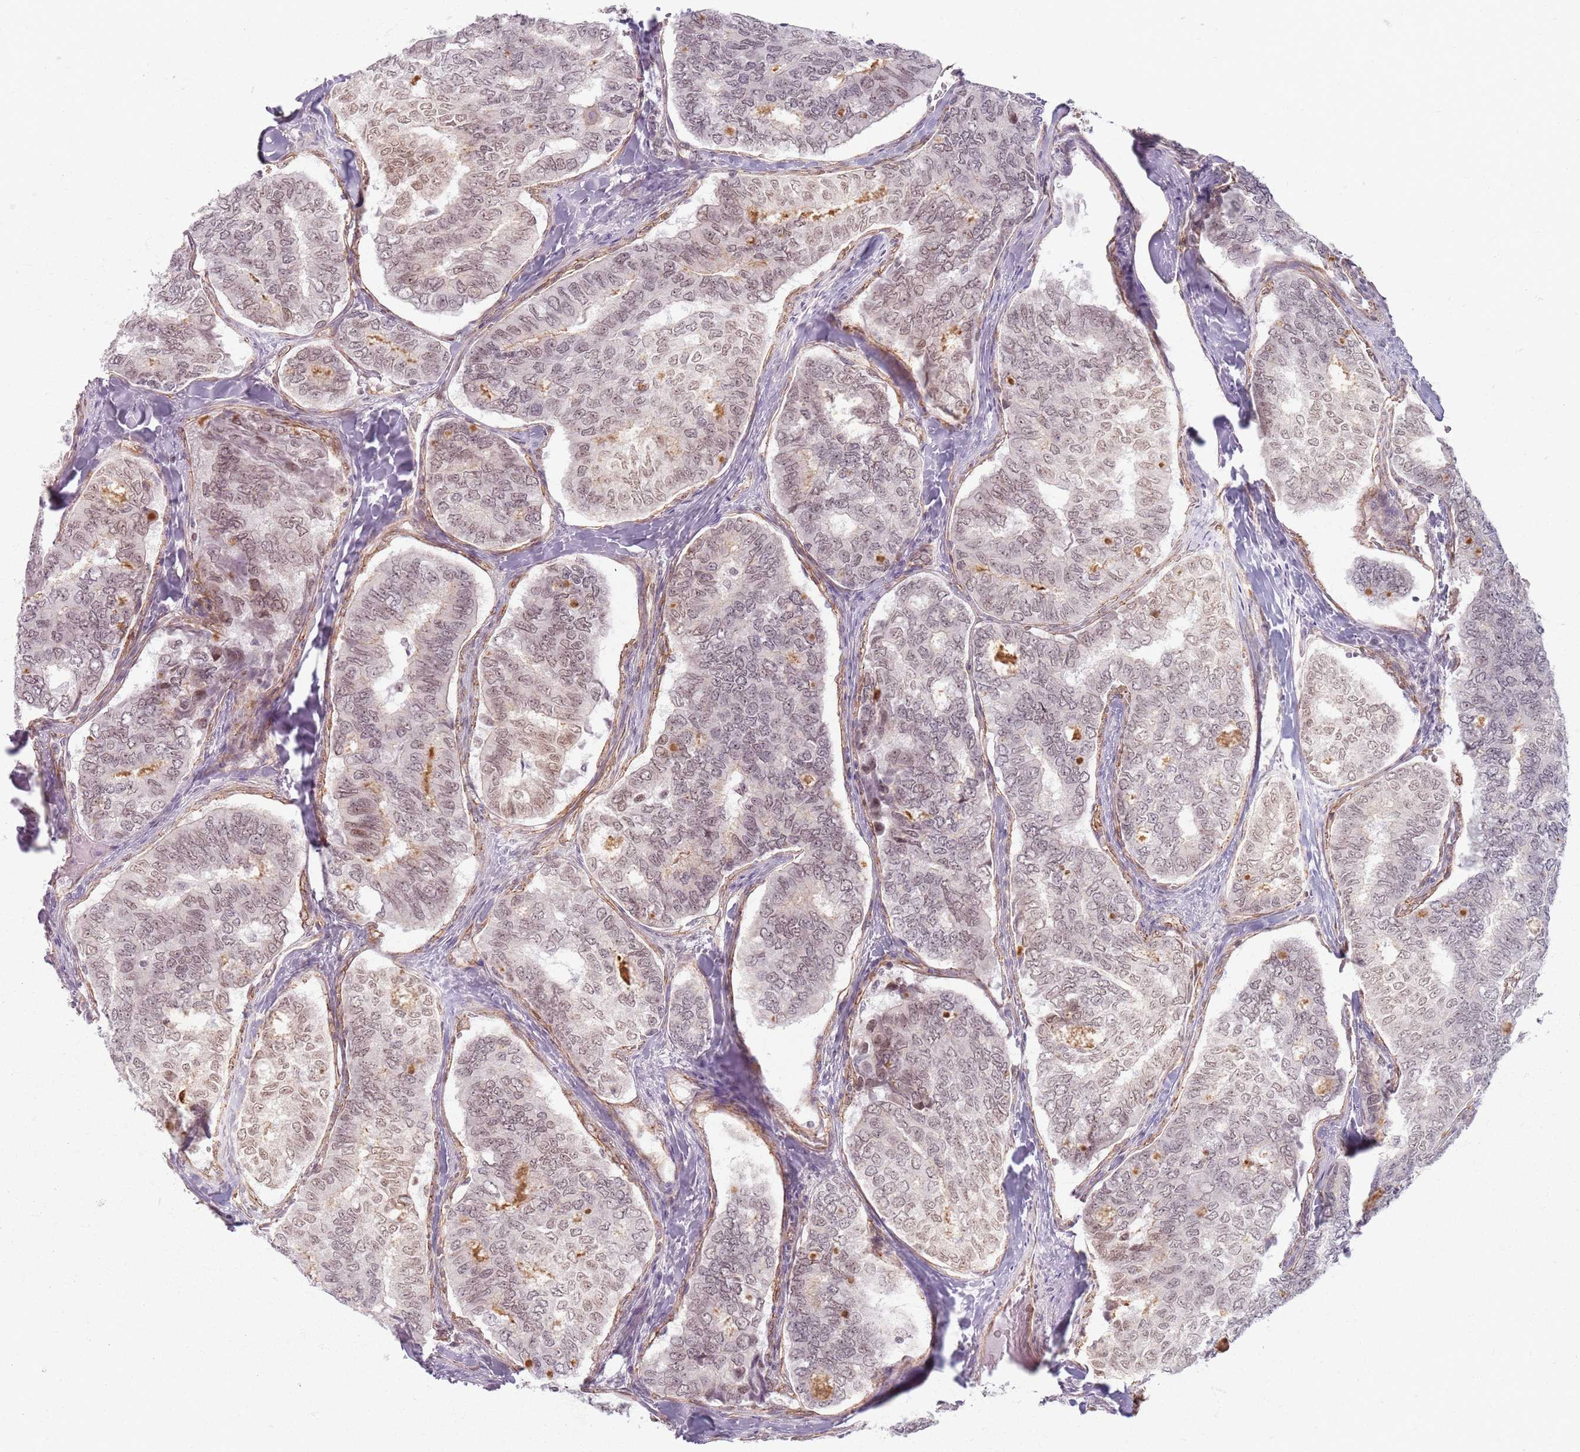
{"staining": {"intensity": "weak", "quantity": ">75%", "location": "nuclear"}, "tissue": "thyroid cancer", "cell_type": "Tumor cells", "image_type": "cancer", "snomed": [{"axis": "morphology", "description": "Papillary adenocarcinoma, NOS"}, {"axis": "topography", "description": "Thyroid gland"}], "caption": "A histopathology image showing weak nuclear staining in approximately >75% of tumor cells in papillary adenocarcinoma (thyroid), as visualized by brown immunohistochemical staining.", "gene": "KCNA5", "patient": {"sex": "female", "age": 35}}